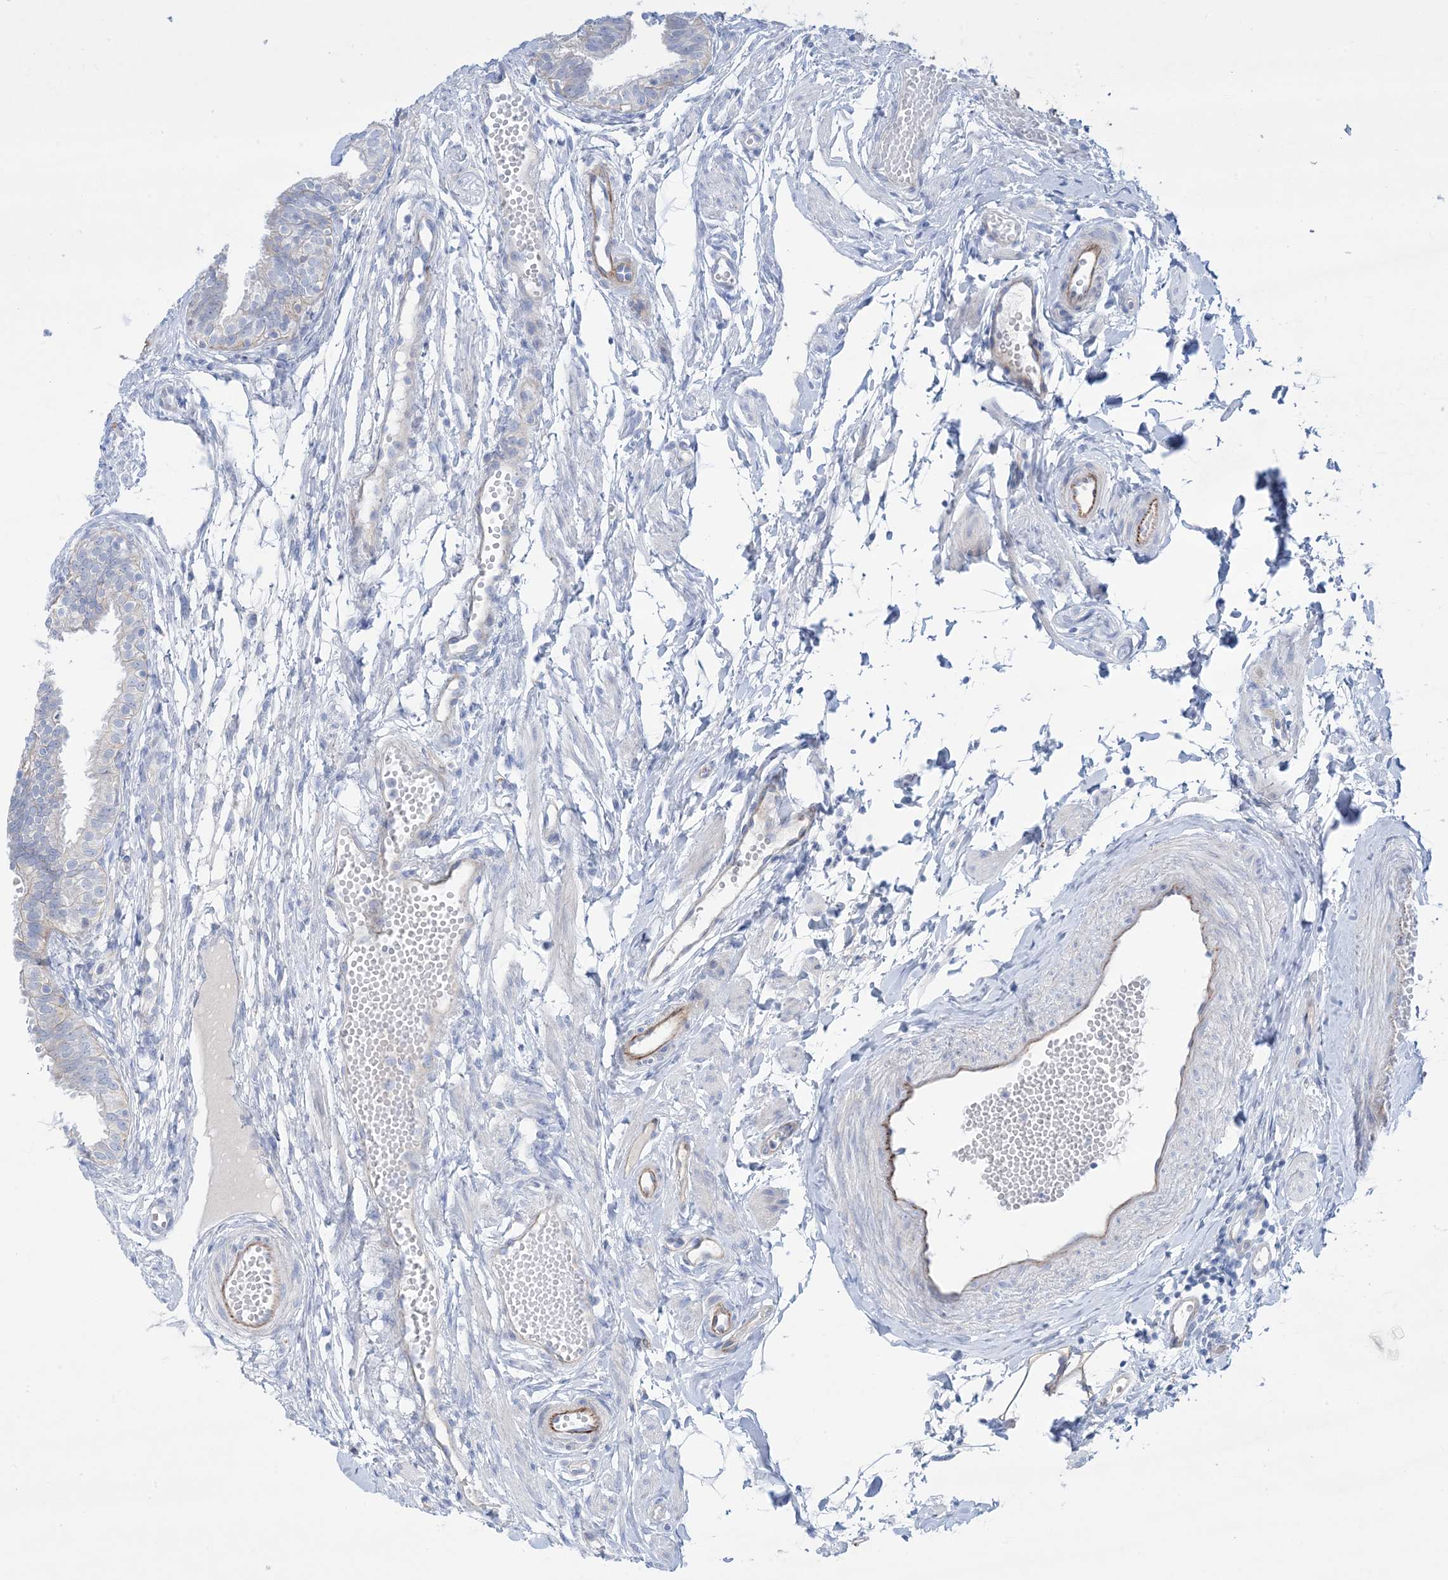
{"staining": {"intensity": "negative", "quantity": "none", "location": "none"}, "tissue": "fallopian tube", "cell_type": "Glandular cells", "image_type": "normal", "snomed": [{"axis": "morphology", "description": "Normal tissue, NOS"}, {"axis": "topography", "description": "Fallopian tube"}], "caption": "Fallopian tube stained for a protein using immunohistochemistry (IHC) shows no staining glandular cells.", "gene": "ATP11C", "patient": {"sex": "female", "age": 35}}